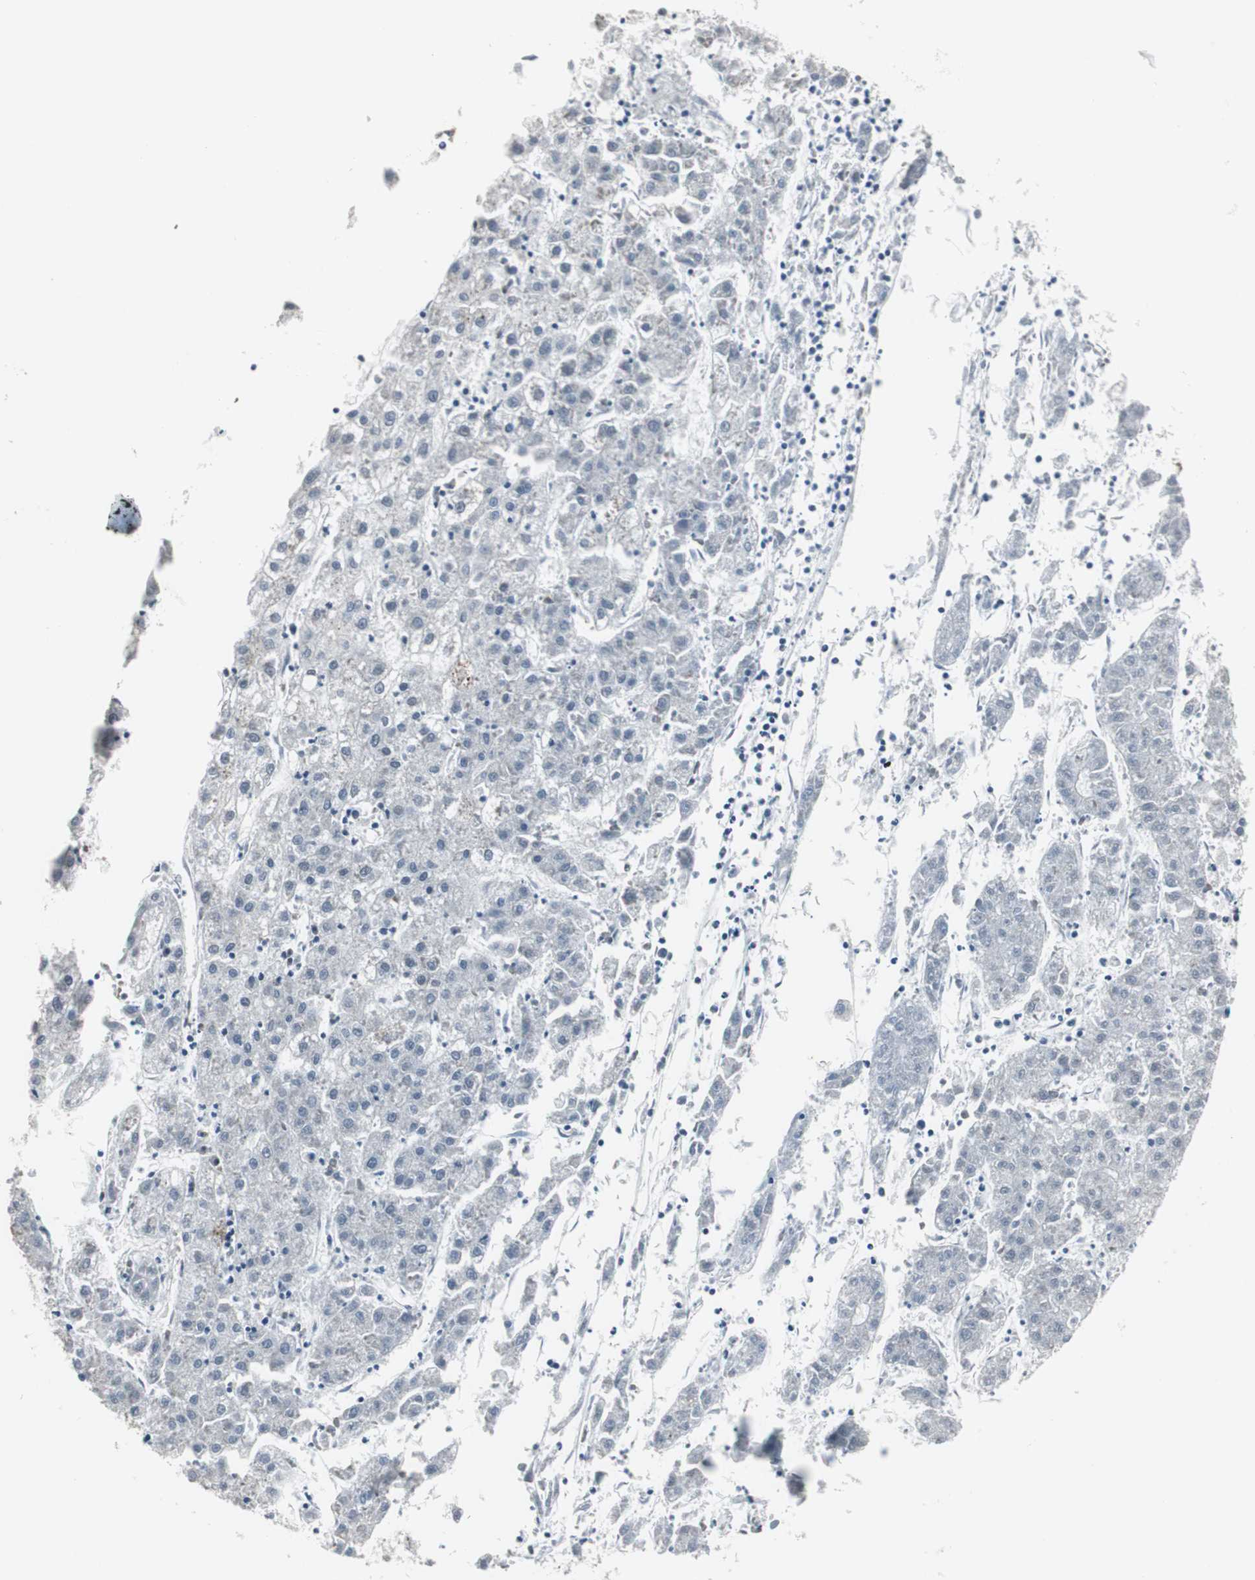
{"staining": {"intensity": "negative", "quantity": "none", "location": "none"}, "tissue": "liver cancer", "cell_type": "Tumor cells", "image_type": "cancer", "snomed": [{"axis": "morphology", "description": "Carcinoma, Hepatocellular, NOS"}, {"axis": "topography", "description": "Liver"}], "caption": "Tumor cells show no significant staining in hepatocellular carcinoma (liver).", "gene": "RAD9A", "patient": {"sex": "male", "age": 72}}